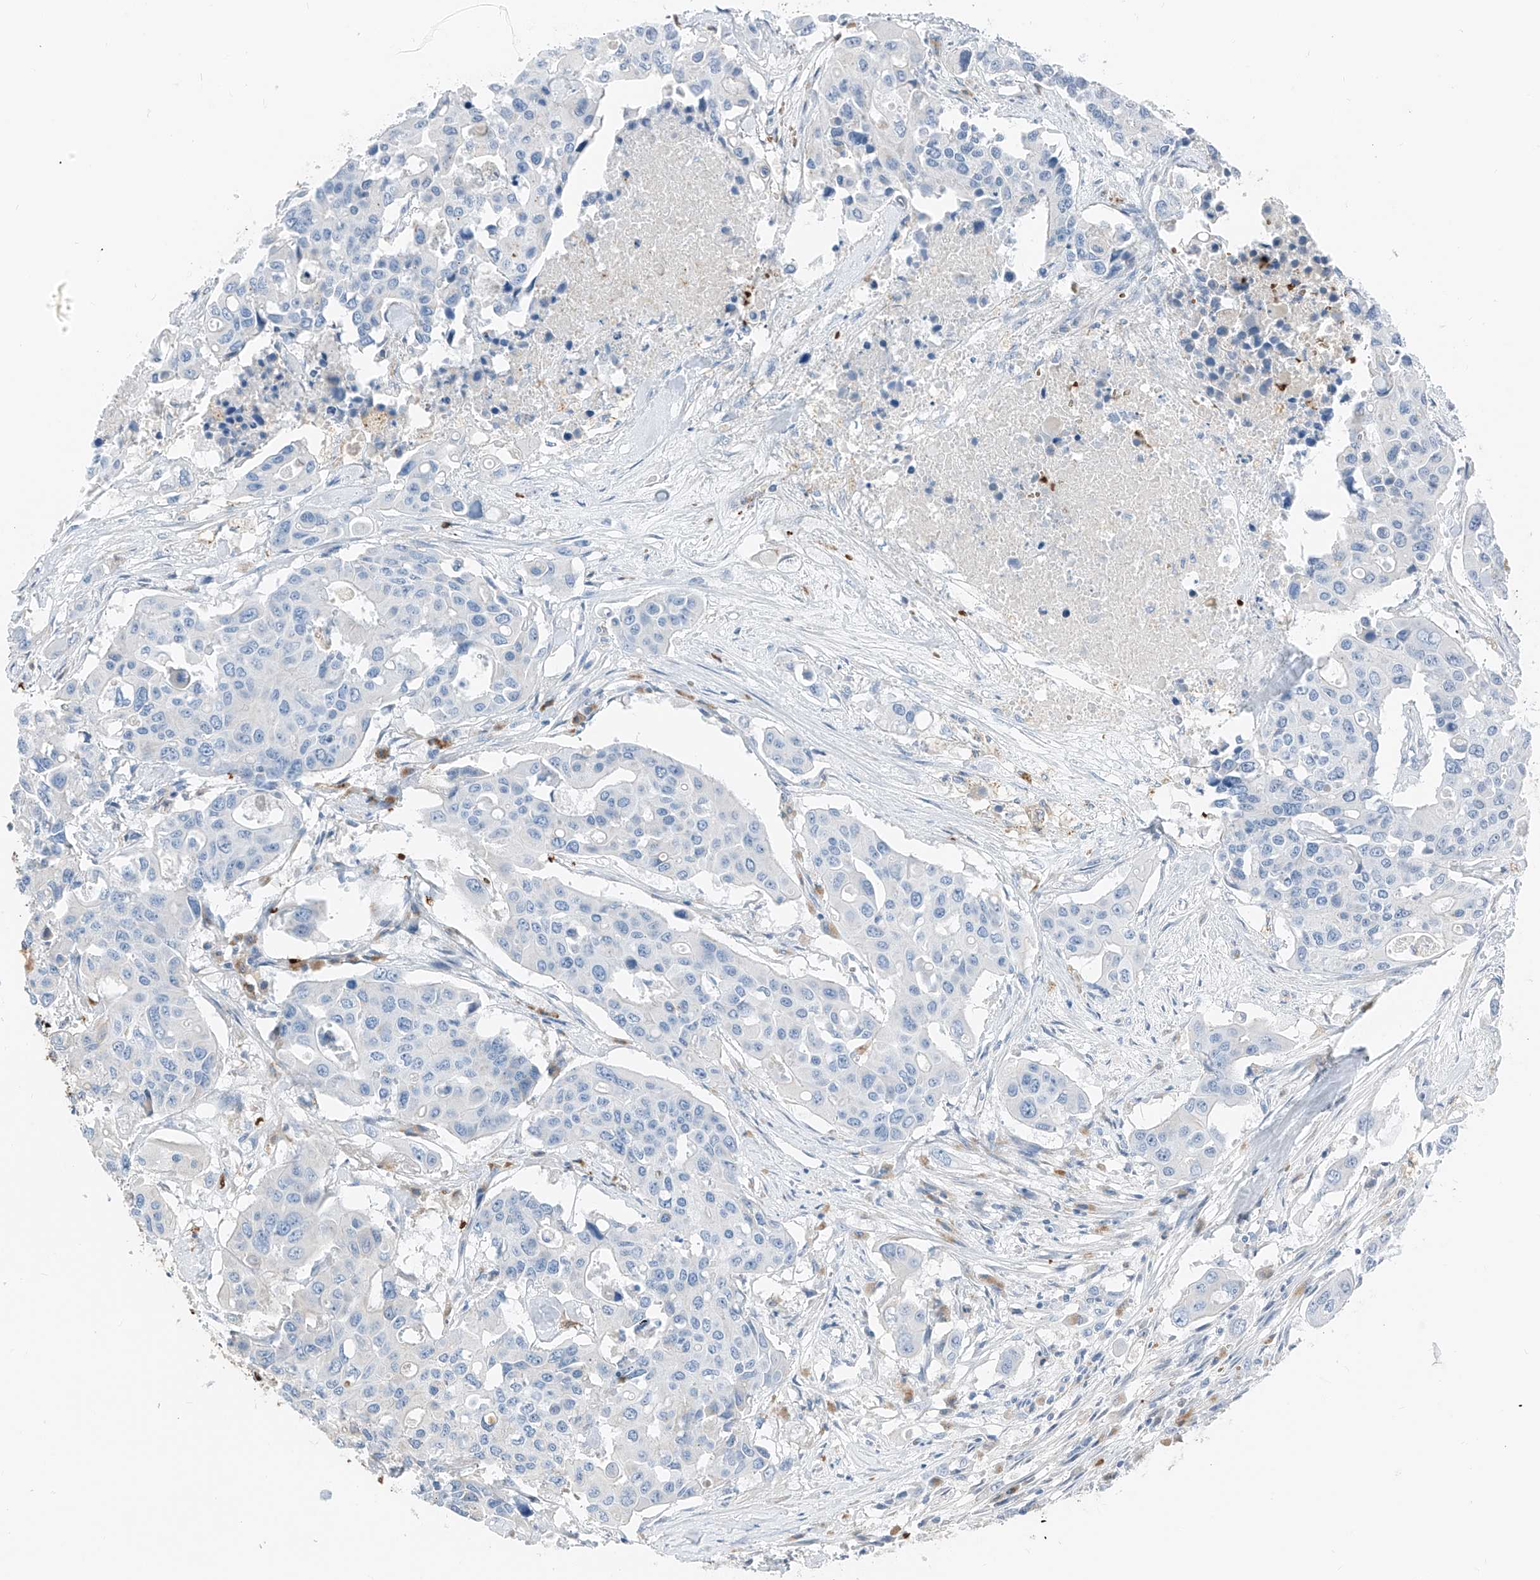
{"staining": {"intensity": "negative", "quantity": "none", "location": "none"}, "tissue": "colorectal cancer", "cell_type": "Tumor cells", "image_type": "cancer", "snomed": [{"axis": "morphology", "description": "Adenocarcinoma, NOS"}, {"axis": "topography", "description": "Colon"}], "caption": "The immunohistochemistry (IHC) image has no significant staining in tumor cells of colorectal cancer (adenocarcinoma) tissue.", "gene": "PRSS23", "patient": {"sex": "male", "age": 77}}